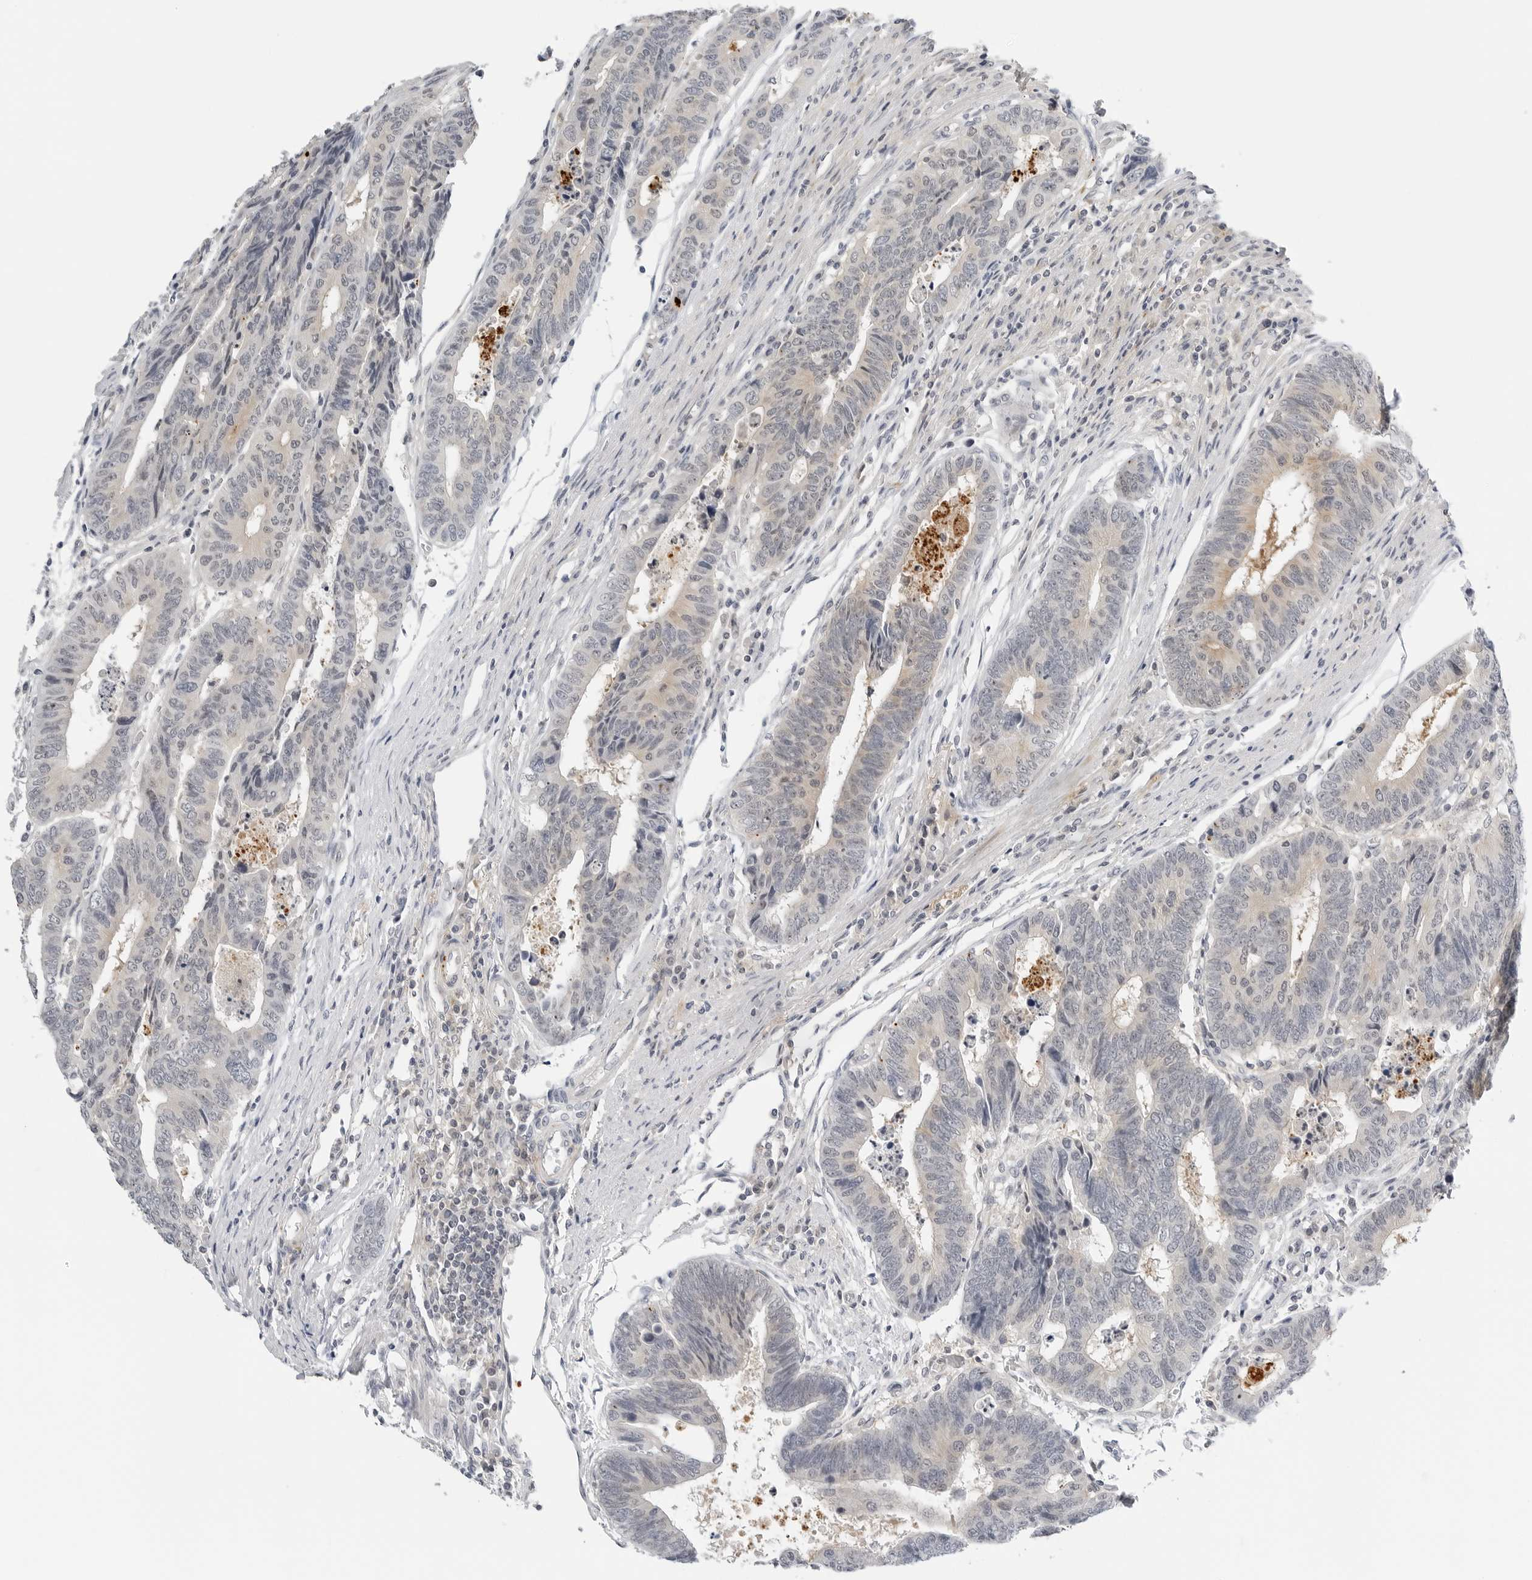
{"staining": {"intensity": "negative", "quantity": "none", "location": "none"}, "tissue": "colorectal cancer", "cell_type": "Tumor cells", "image_type": "cancer", "snomed": [{"axis": "morphology", "description": "Adenocarcinoma, NOS"}, {"axis": "topography", "description": "Rectum"}], "caption": "Colorectal adenocarcinoma was stained to show a protein in brown. There is no significant positivity in tumor cells. The staining was performed using DAB (3,3'-diaminobenzidine) to visualize the protein expression in brown, while the nuclei were stained in blue with hematoxylin (Magnification: 20x).", "gene": "MAP2K5", "patient": {"sex": "male", "age": 84}}